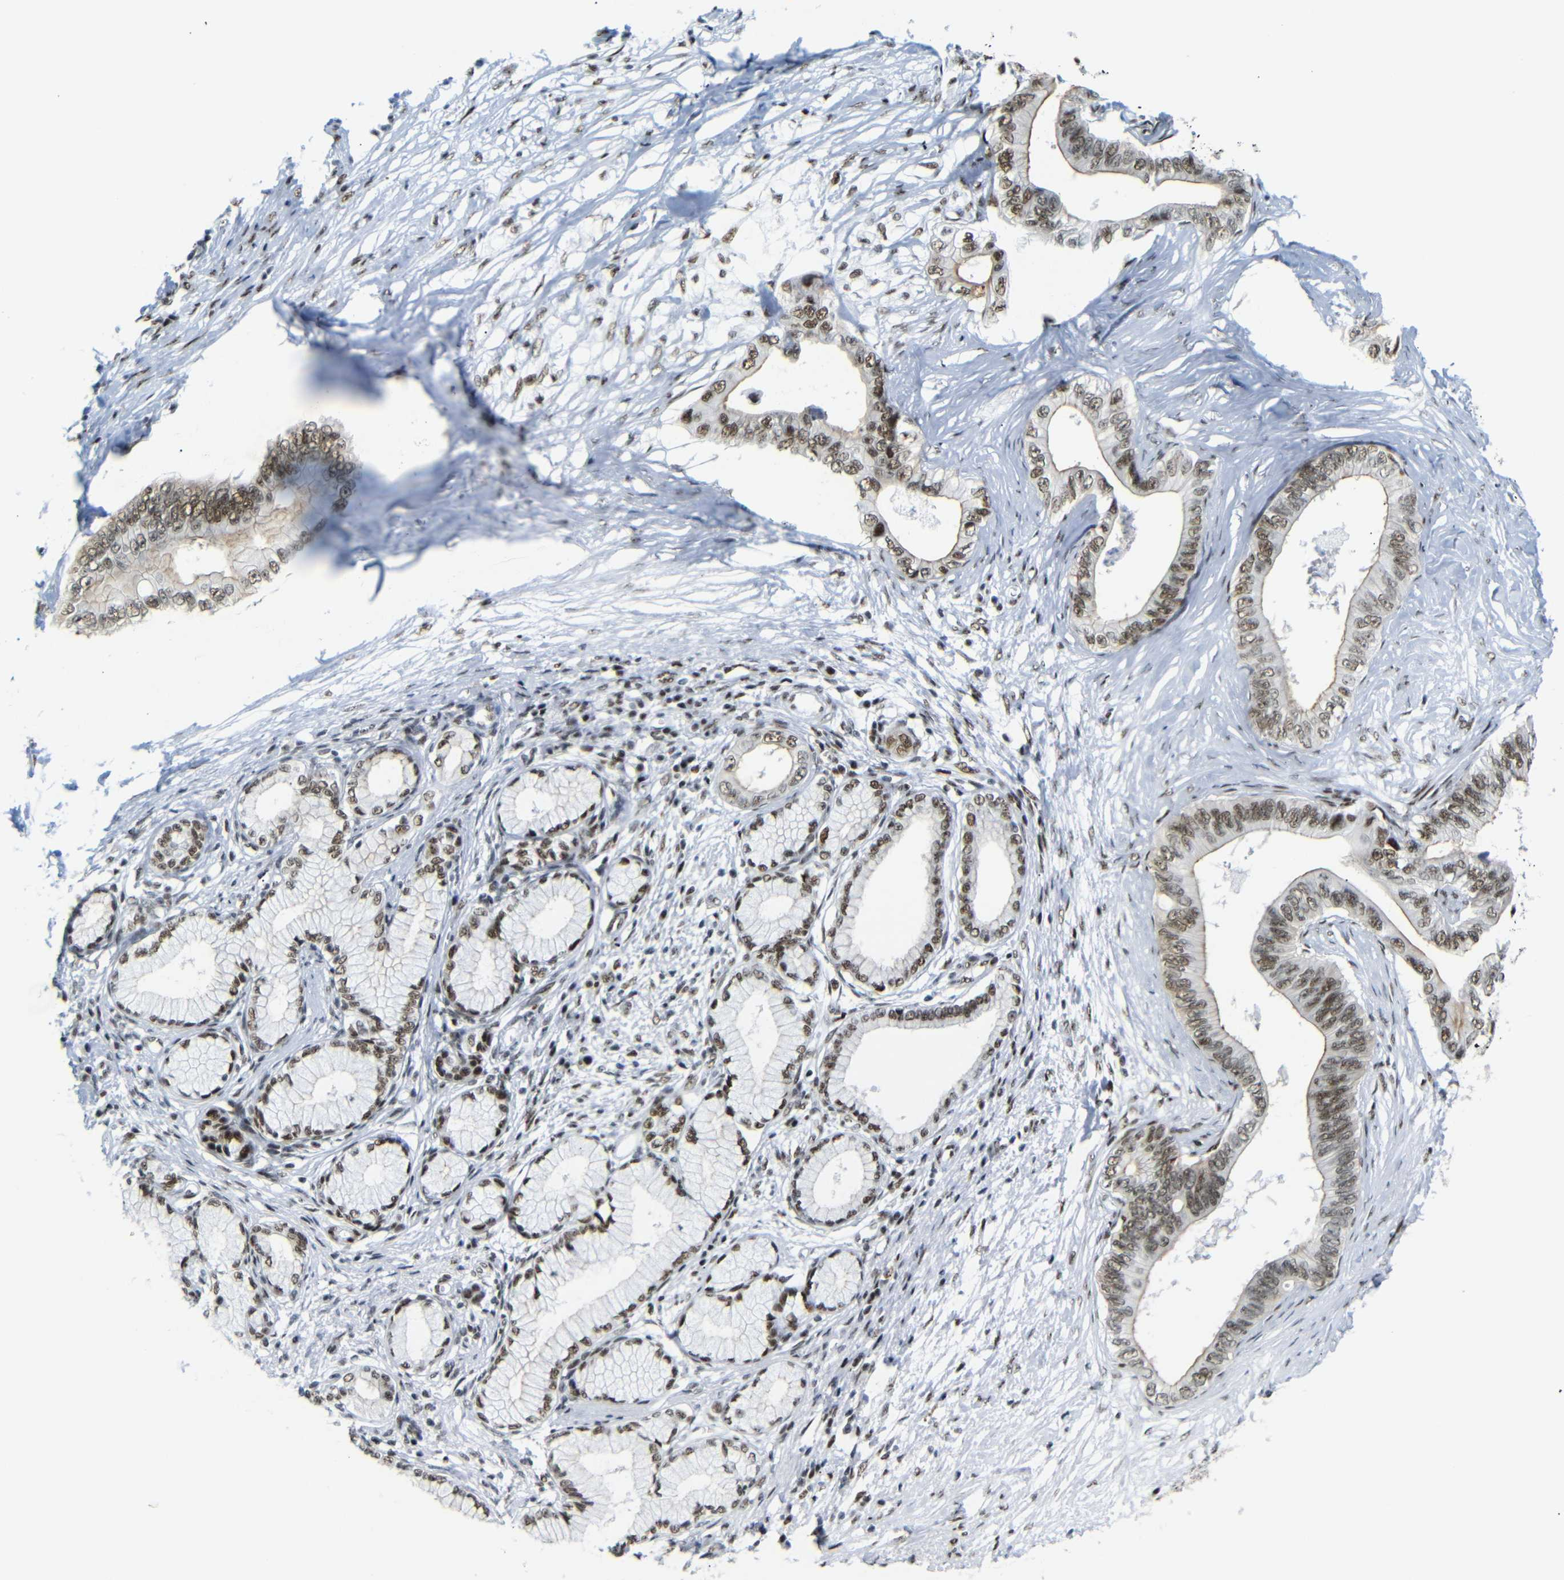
{"staining": {"intensity": "moderate", "quantity": ">75%", "location": "nuclear"}, "tissue": "pancreatic cancer", "cell_type": "Tumor cells", "image_type": "cancer", "snomed": [{"axis": "morphology", "description": "Adenocarcinoma, NOS"}, {"axis": "topography", "description": "Pancreas"}], "caption": "Approximately >75% of tumor cells in pancreatic cancer (adenocarcinoma) display moderate nuclear protein positivity as visualized by brown immunohistochemical staining.", "gene": "TRA2B", "patient": {"sex": "male", "age": 77}}